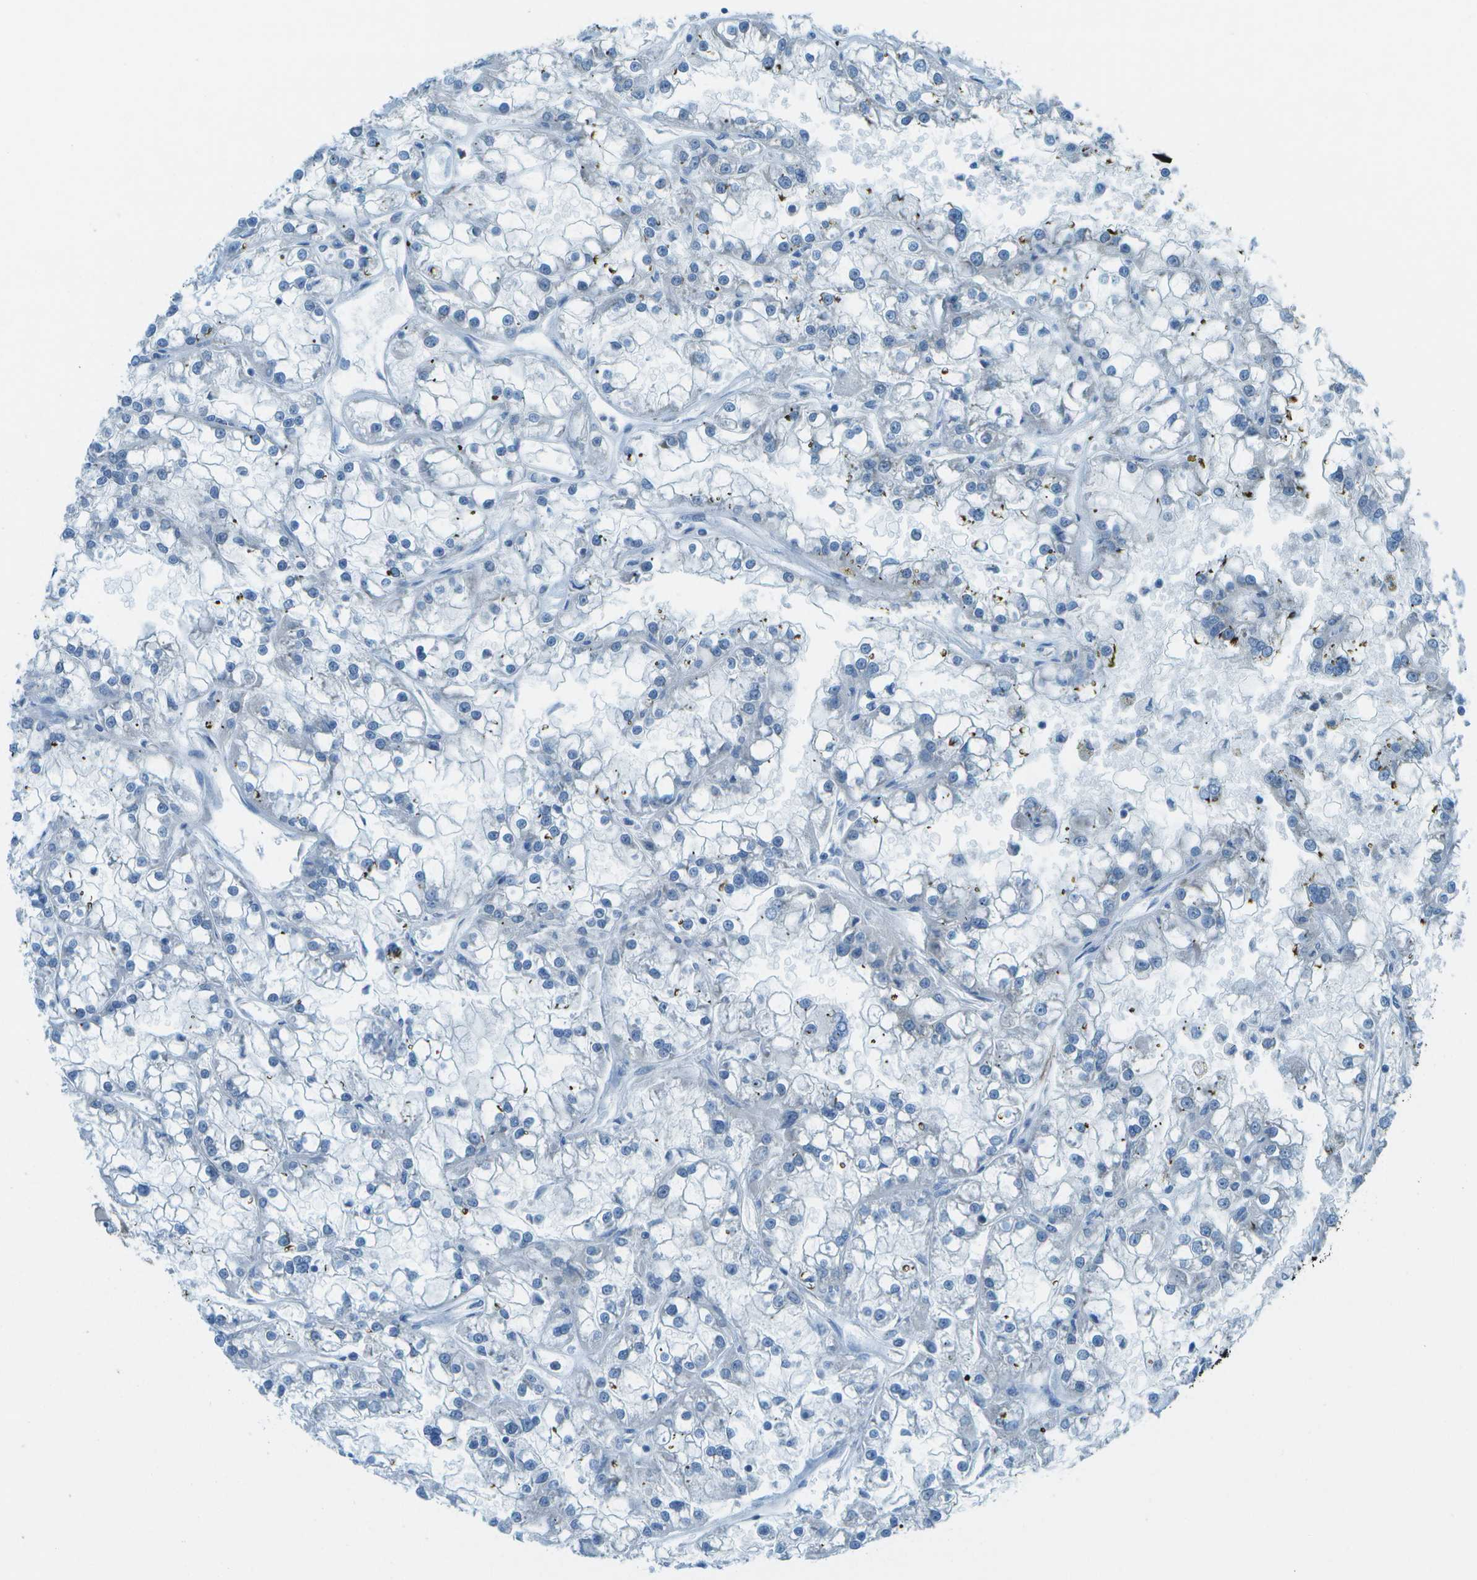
{"staining": {"intensity": "negative", "quantity": "none", "location": "none"}, "tissue": "renal cancer", "cell_type": "Tumor cells", "image_type": "cancer", "snomed": [{"axis": "morphology", "description": "Adenocarcinoma, NOS"}, {"axis": "topography", "description": "Kidney"}], "caption": "Tumor cells show no significant positivity in renal adenocarcinoma.", "gene": "KCTD3", "patient": {"sex": "female", "age": 52}}